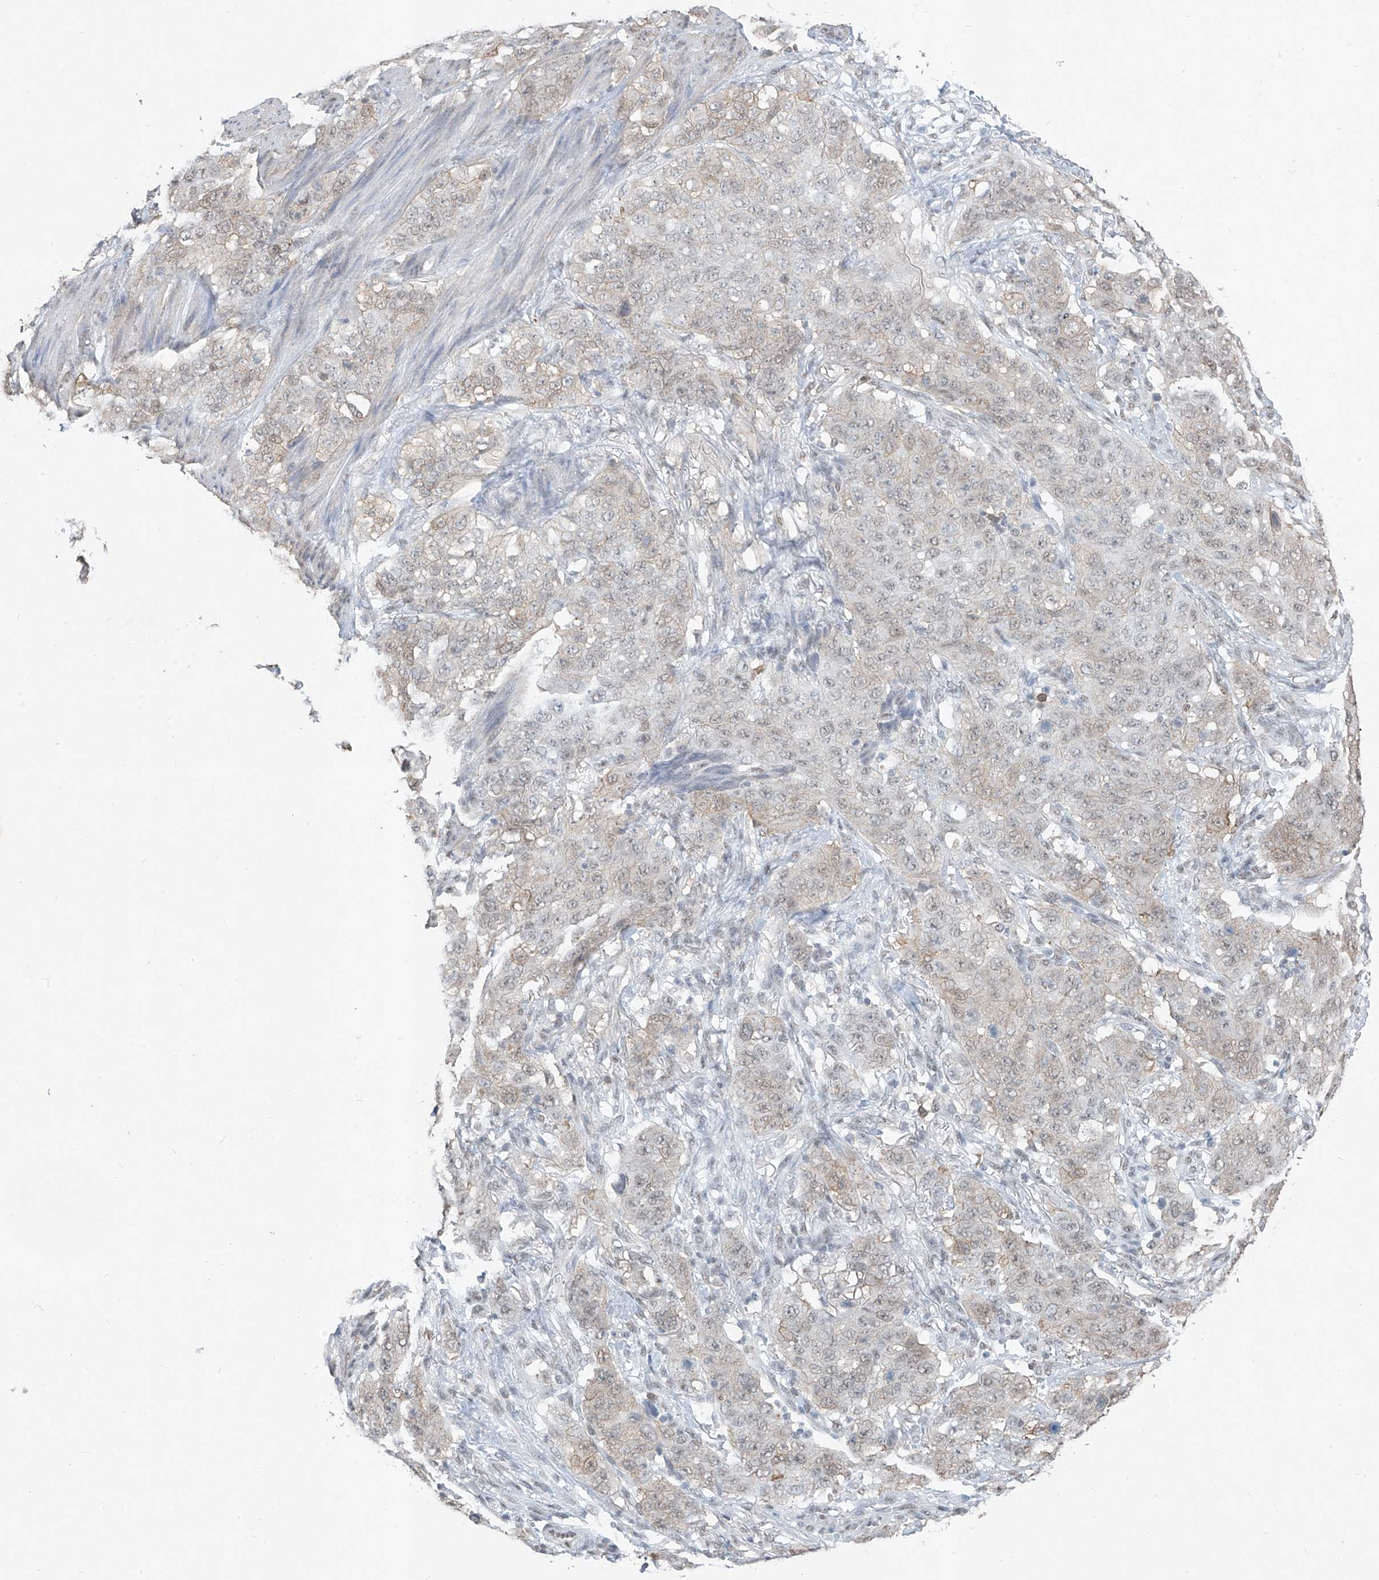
{"staining": {"intensity": "weak", "quantity": "<25%", "location": "cytoplasmic/membranous"}, "tissue": "stomach cancer", "cell_type": "Tumor cells", "image_type": "cancer", "snomed": [{"axis": "morphology", "description": "Adenocarcinoma, NOS"}, {"axis": "topography", "description": "Stomach"}], "caption": "DAB (3,3'-diaminobenzidine) immunohistochemical staining of human stomach adenocarcinoma reveals no significant expression in tumor cells. (DAB immunohistochemistry (IHC), high magnification).", "gene": "TFEC", "patient": {"sex": "male", "age": 48}}